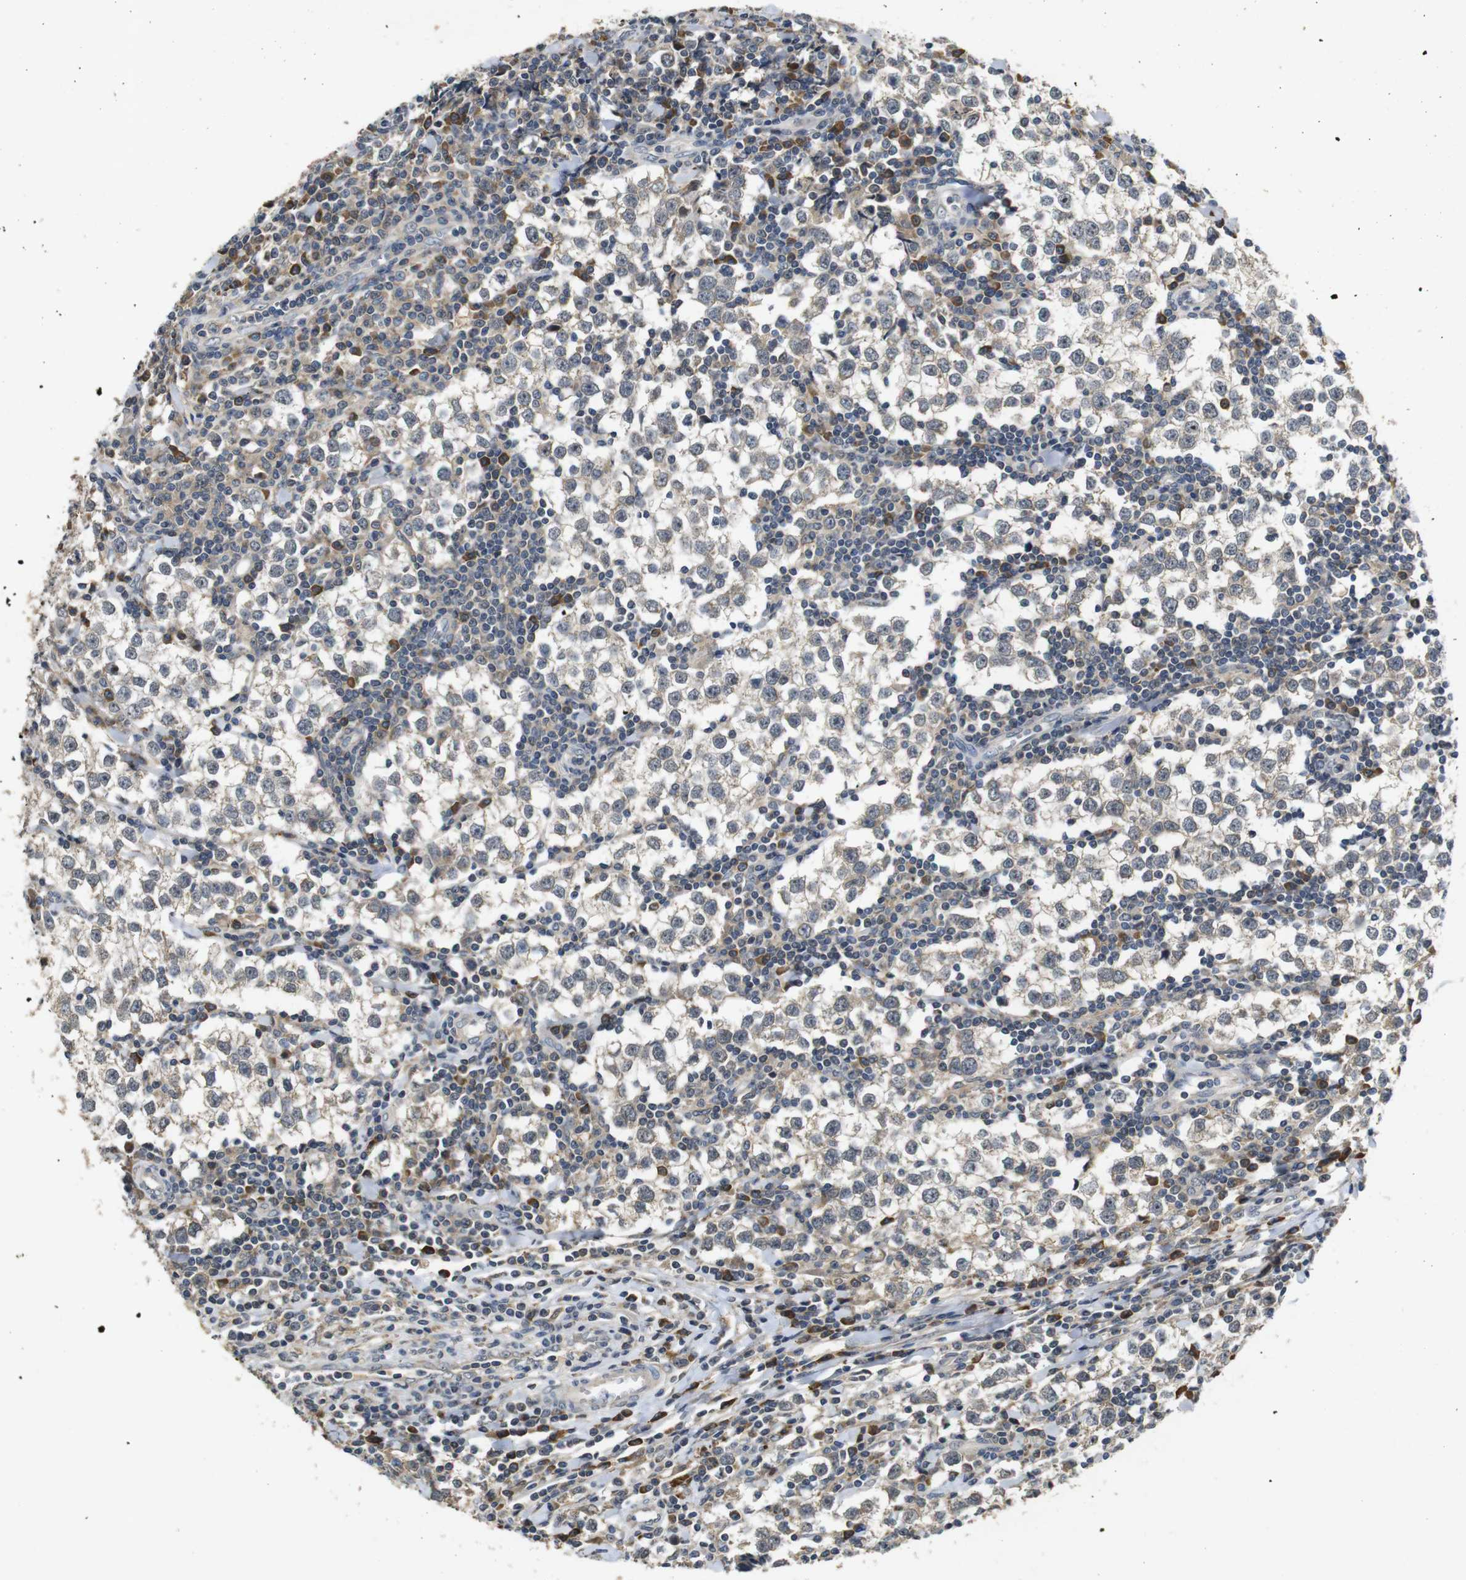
{"staining": {"intensity": "weak", "quantity": "<25%", "location": "cytoplasmic/membranous"}, "tissue": "testis cancer", "cell_type": "Tumor cells", "image_type": "cancer", "snomed": [{"axis": "morphology", "description": "Seminoma, NOS"}, {"axis": "morphology", "description": "Carcinoma, Embryonal, NOS"}, {"axis": "topography", "description": "Testis"}], "caption": "DAB (3,3'-diaminobenzidine) immunohistochemical staining of human testis seminoma shows no significant expression in tumor cells.", "gene": "MAGI2", "patient": {"sex": "male", "age": 36}}